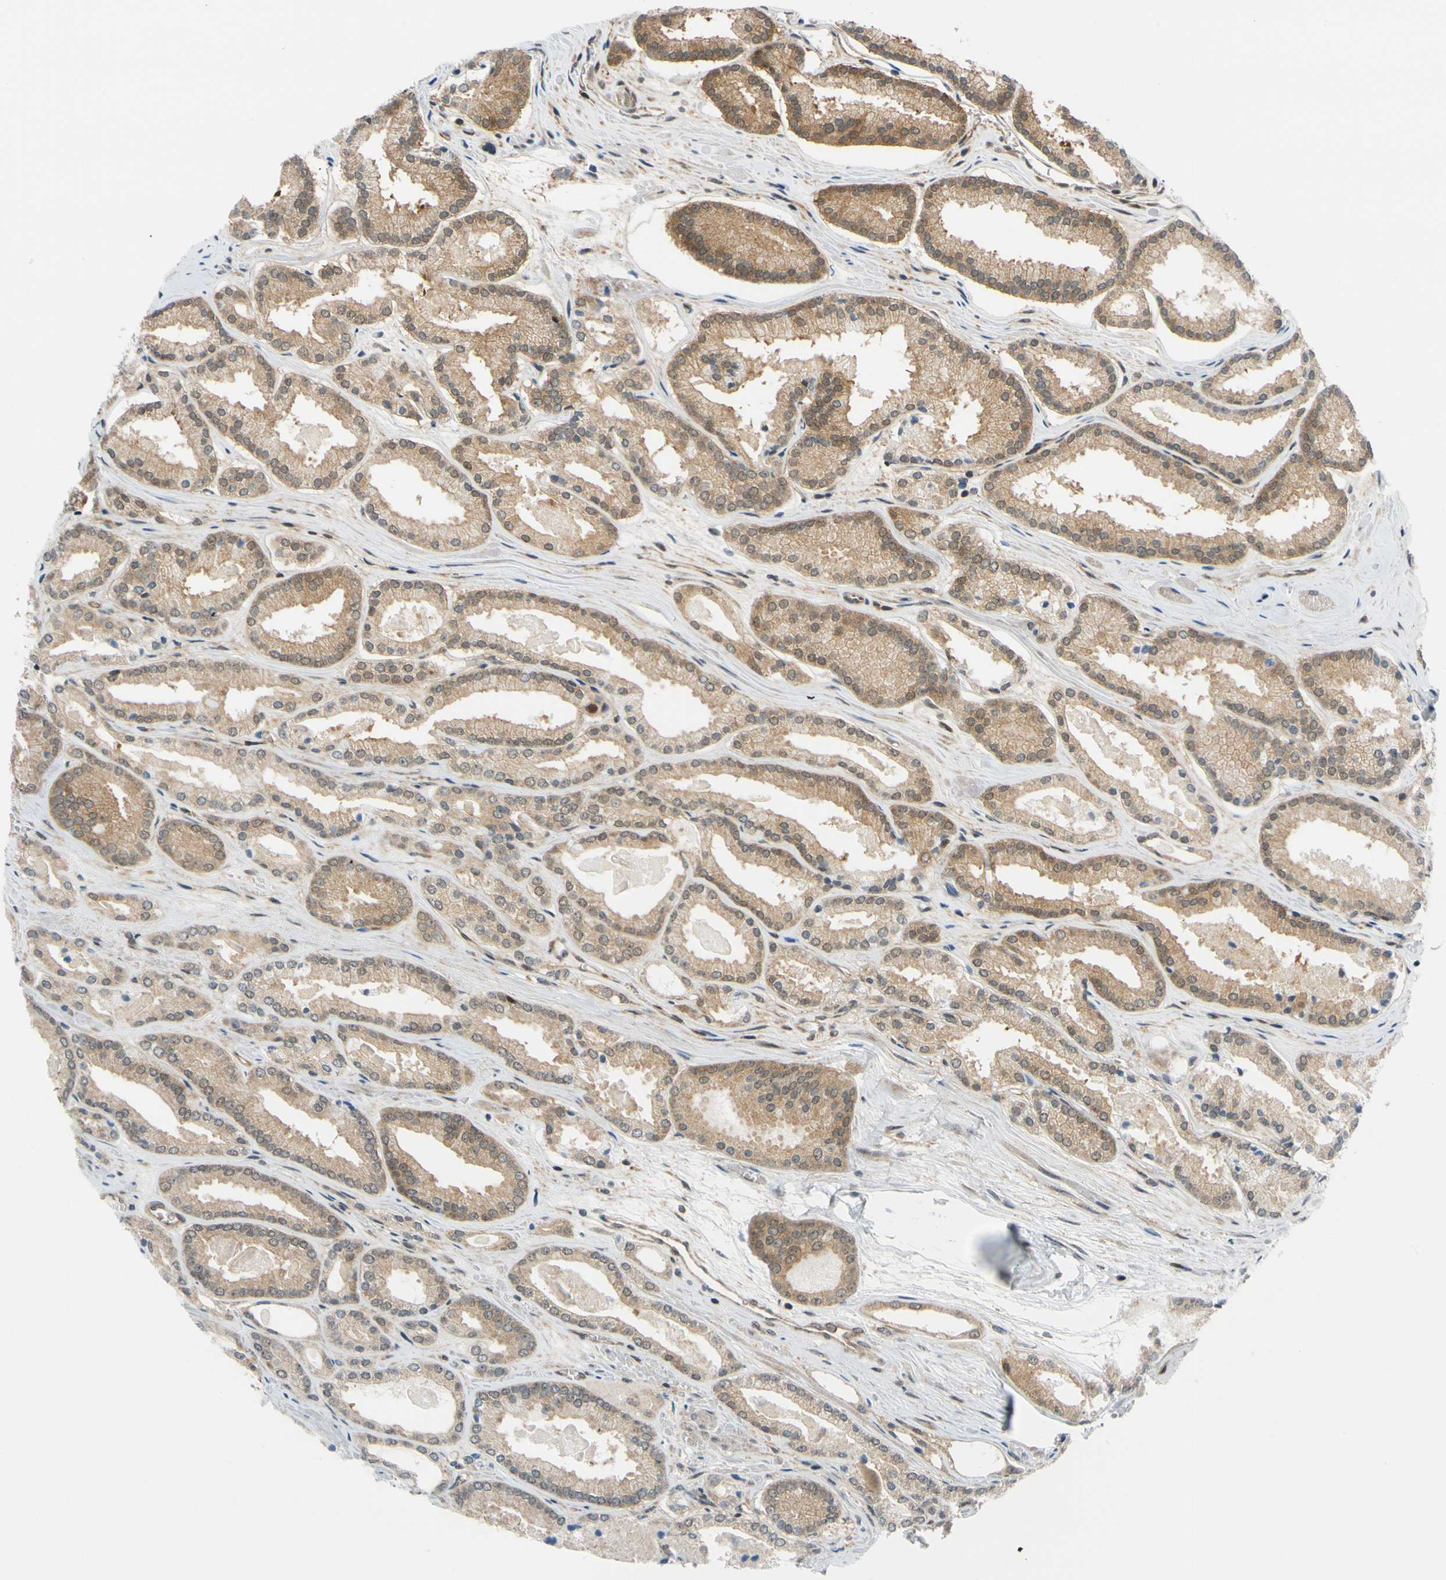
{"staining": {"intensity": "moderate", "quantity": "25%-75%", "location": "cytoplasmic/membranous"}, "tissue": "prostate cancer", "cell_type": "Tumor cells", "image_type": "cancer", "snomed": [{"axis": "morphology", "description": "Adenocarcinoma, Low grade"}, {"axis": "topography", "description": "Prostate"}], "caption": "Immunohistochemical staining of adenocarcinoma (low-grade) (prostate) reveals moderate cytoplasmic/membranous protein staining in approximately 25%-75% of tumor cells.", "gene": "MAPK9", "patient": {"sex": "male", "age": 59}}